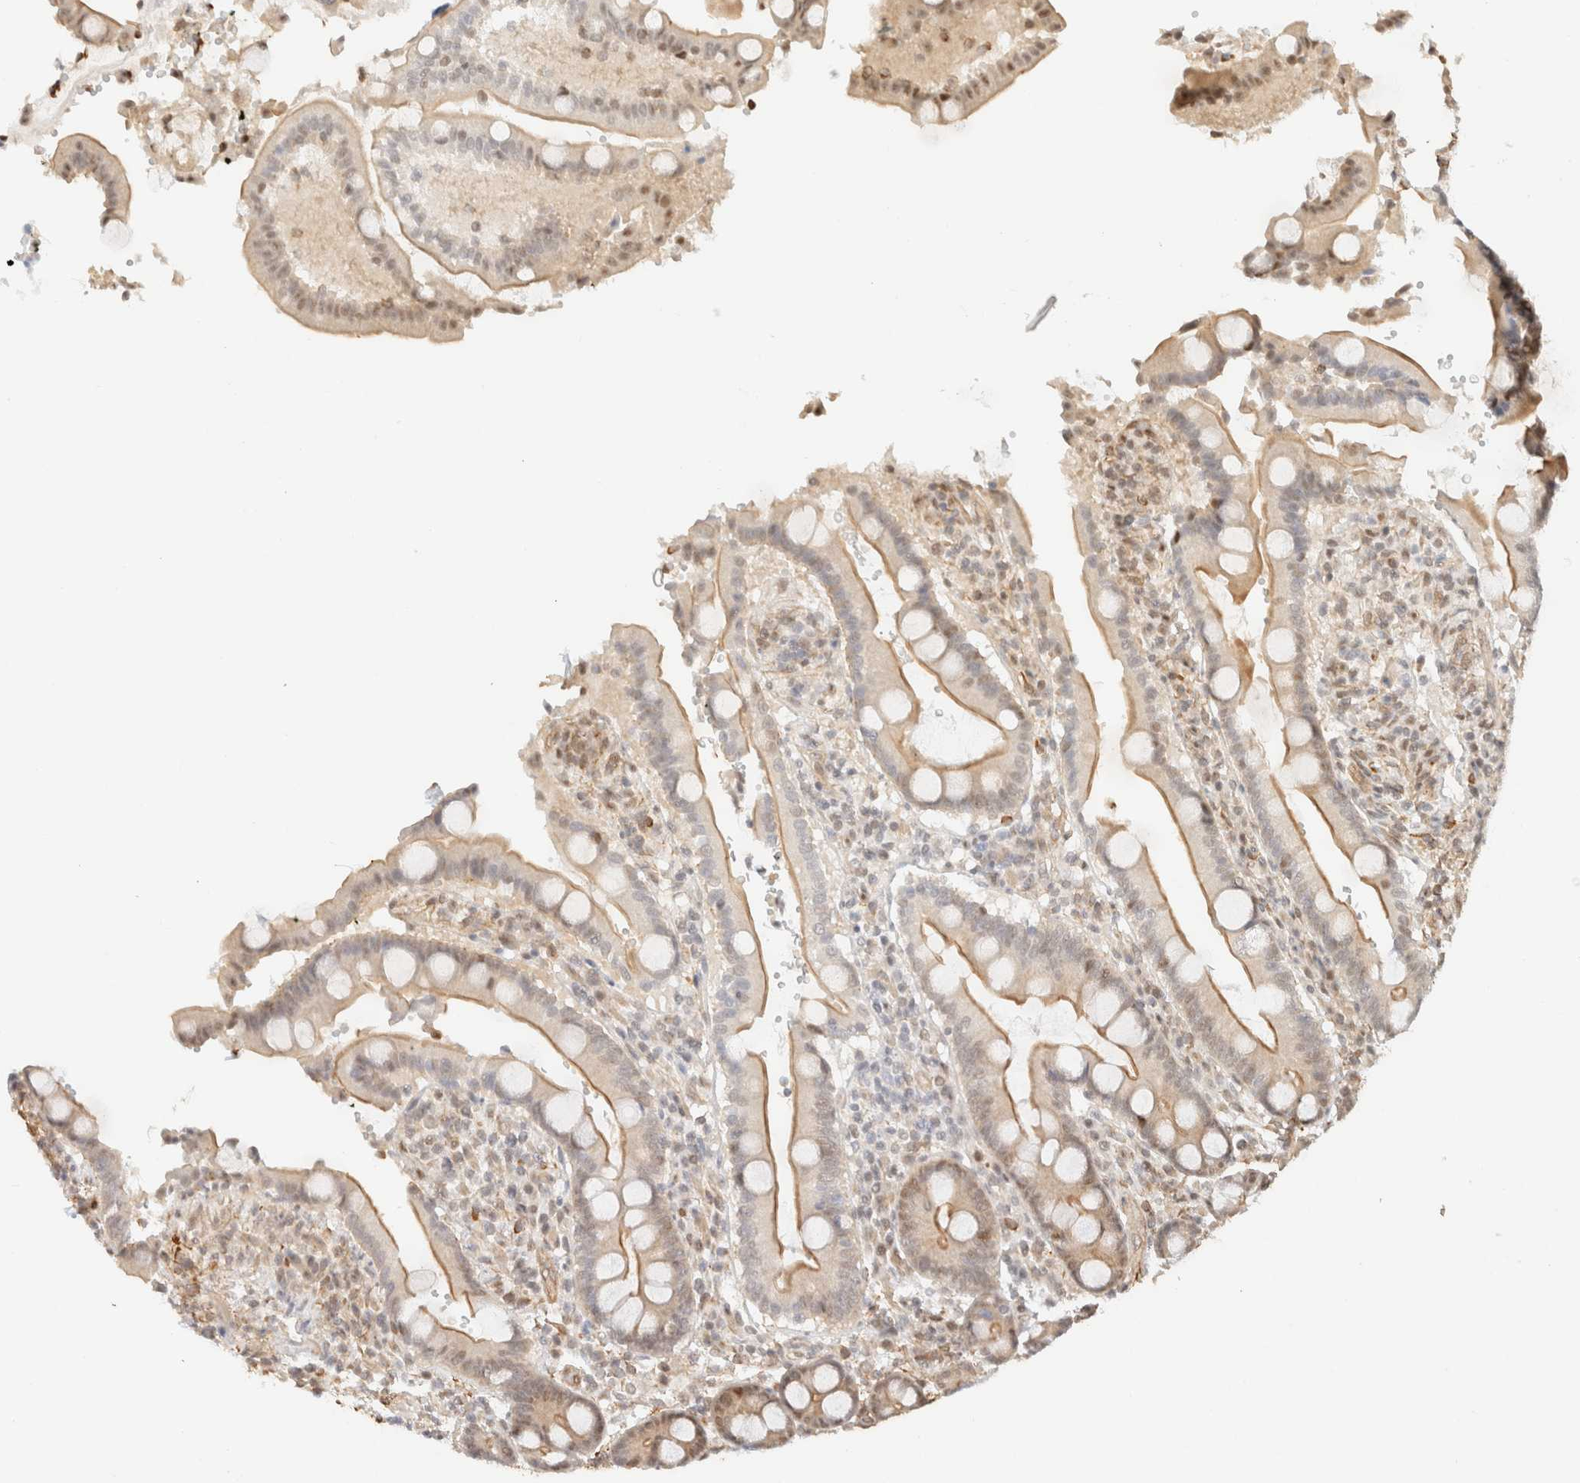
{"staining": {"intensity": "moderate", "quantity": "25%-75%", "location": "cytoplasmic/membranous,nuclear"}, "tissue": "duodenum", "cell_type": "Glandular cells", "image_type": "normal", "snomed": [{"axis": "morphology", "description": "Normal tissue, NOS"}, {"axis": "topography", "description": "Small intestine, NOS"}], "caption": "Immunohistochemical staining of unremarkable human duodenum demonstrates 25%-75% levels of moderate cytoplasmic/membranous,nuclear protein expression in approximately 25%-75% of glandular cells. (DAB (3,3'-diaminobenzidine) IHC, brown staining for protein, blue staining for nuclei).", "gene": "ARID5A", "patient": {"sex": "female", "age": 71}}